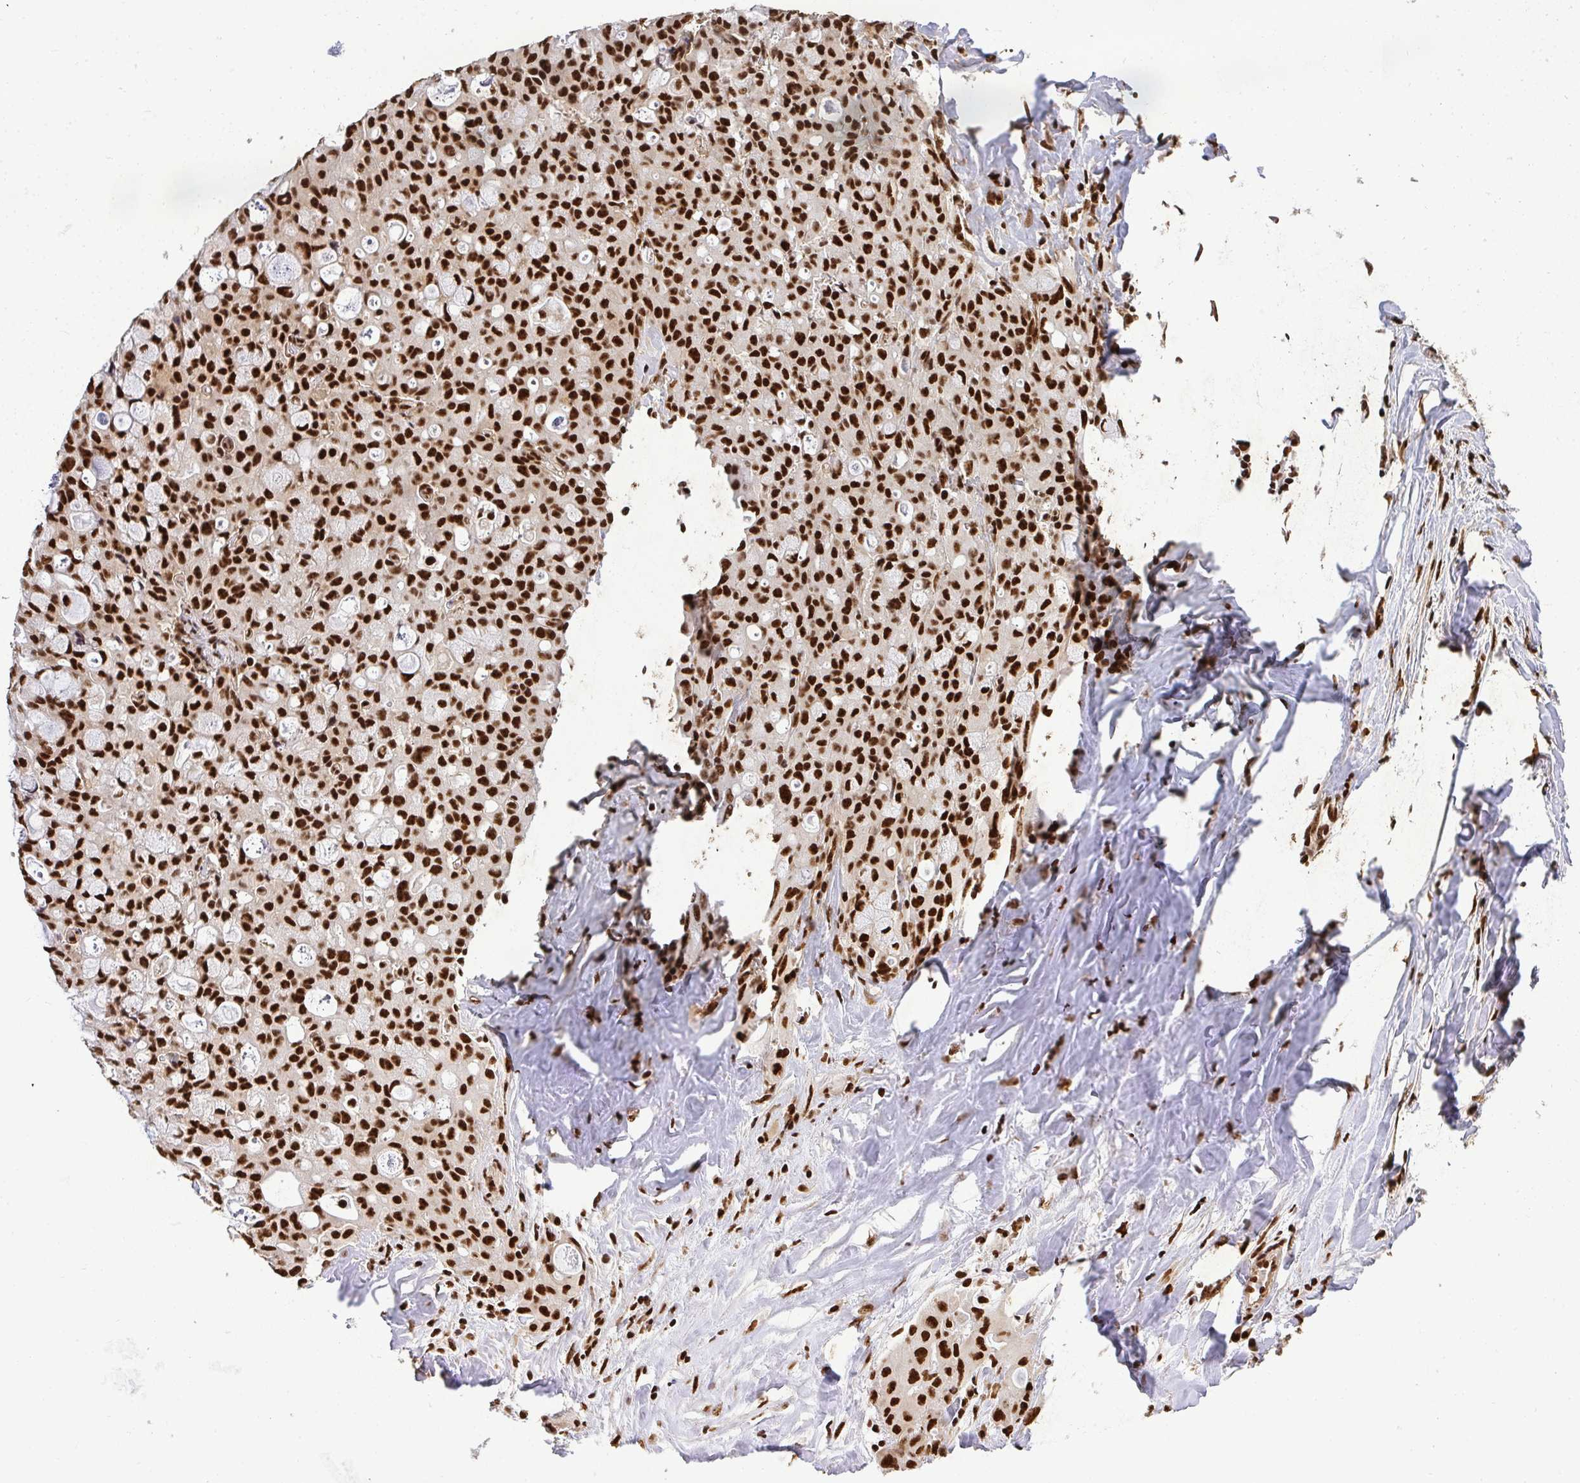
{"staining": {"intensity": "strong", "quantity": ">75%", "location": "nuclear"}, "tissue": "lung cancer", "cell_type": "Tumor cells", "image_type": "cancer", "snomed": [{"axis": "morphology", "description": "Adenocarcinoma, NOS"}, {"axis": "topography", "description": "Lung"}], "caption": "The immunohistochemical stain highlights strong nuclear staining in tumor cells of adenocarcinoma (lung) tissue. The staining was performed using DAB (3,3'-diaminobenzidine), with brown indicating positive protein expression. Nuclei are stained blue with hematoxylin.", "gene": "U2AF1", "patient": {"sex": "female", "age": 44}}